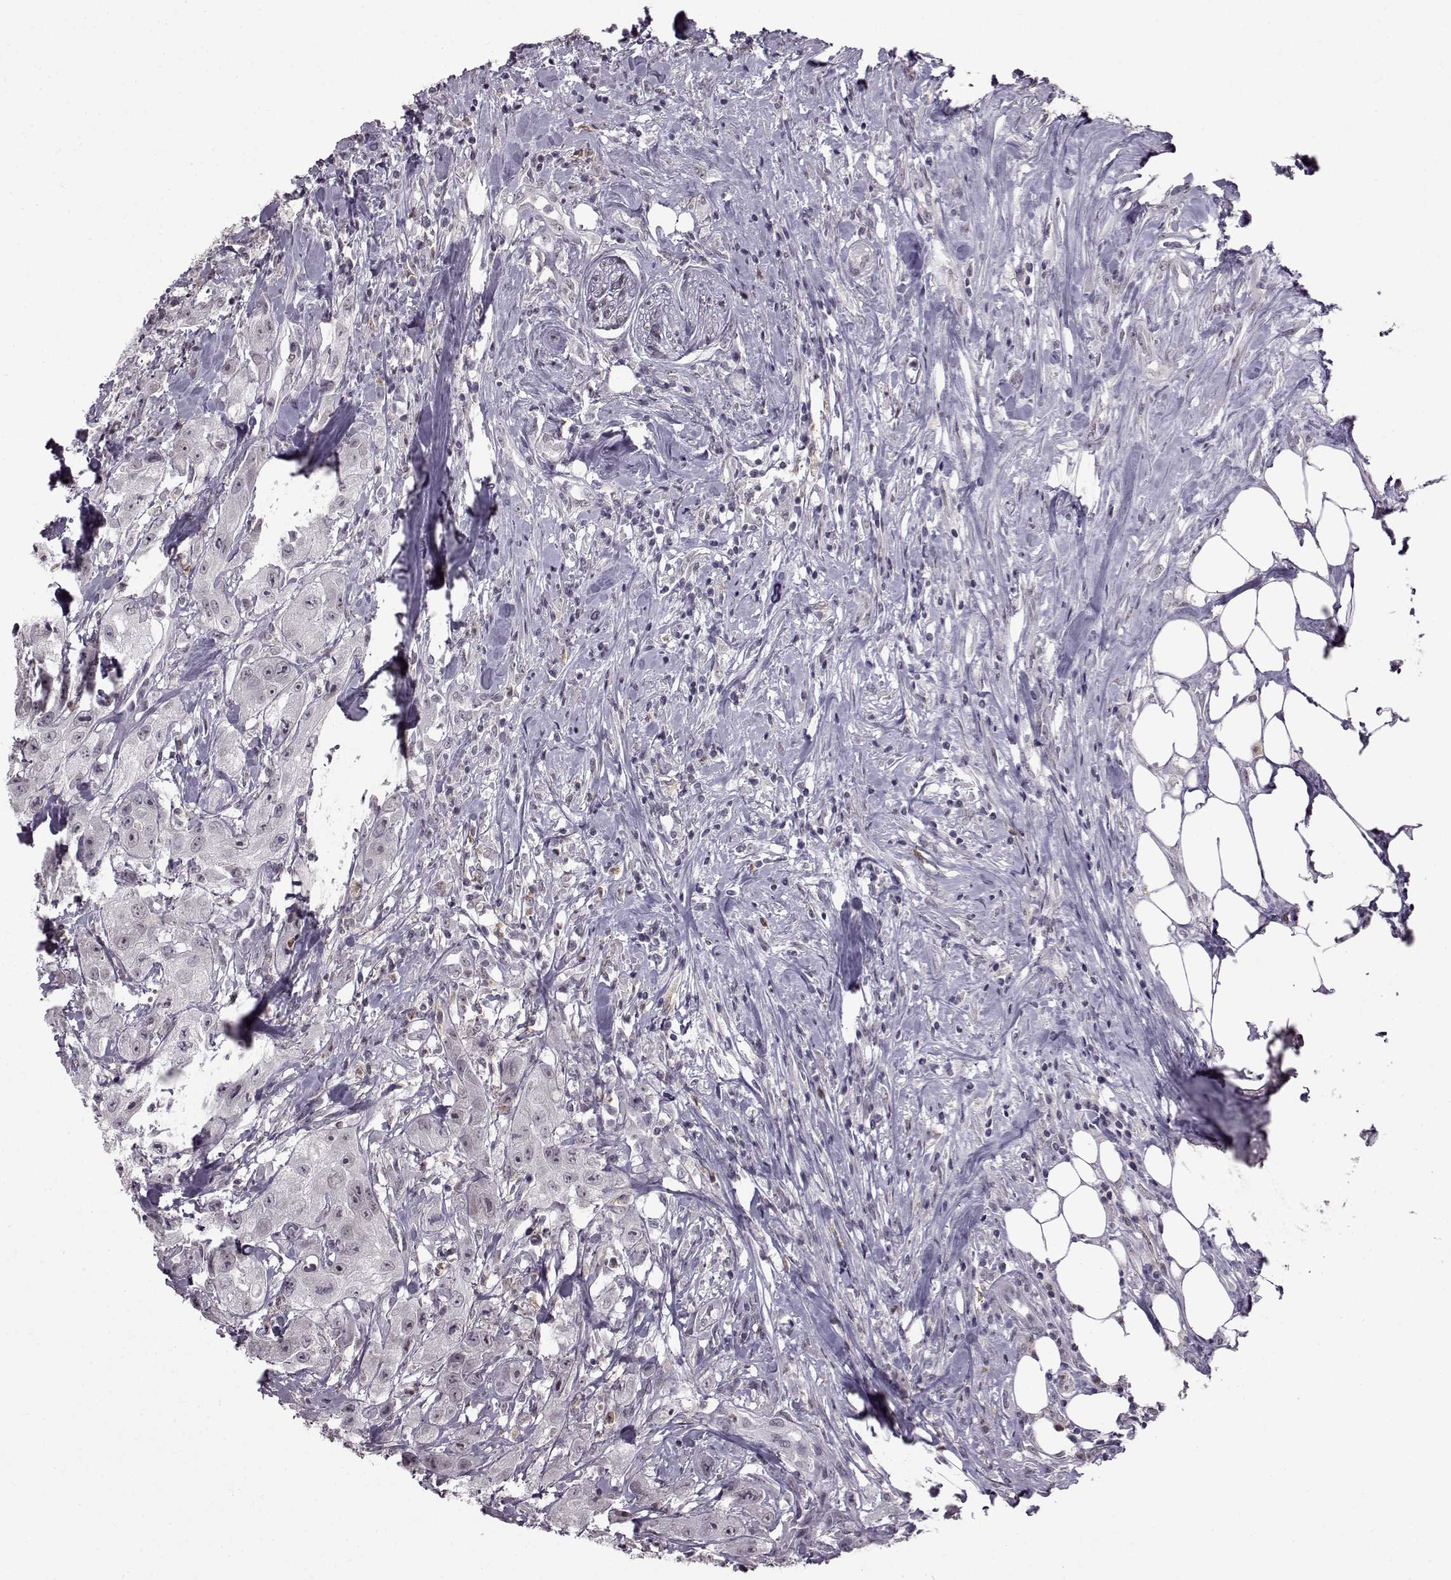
{"staining": {"intensity": "negative", "quantity": "none", "location": "none"}, "tissue": "urothelial cancer", "cell_type": "Tumor cells", "image_type": "cancer", "snomed": [{"axis": "morphology", "description": "Urothelial carcinoma, High grade"}, {"axis": "topography", "description": "Urinary bladder"}], "caption": "The immunohistochemistry histopathology image has no significant expression in tumor cells of urothelial cancer tissue. Brightfield microscopy of immunohistochemistry (IHC) stained with DAB (brown) and hematoxylin (blue), captured at high magnification.", "gene": "SLC28A2", "patient": {"sex": "male", "age": 79}}